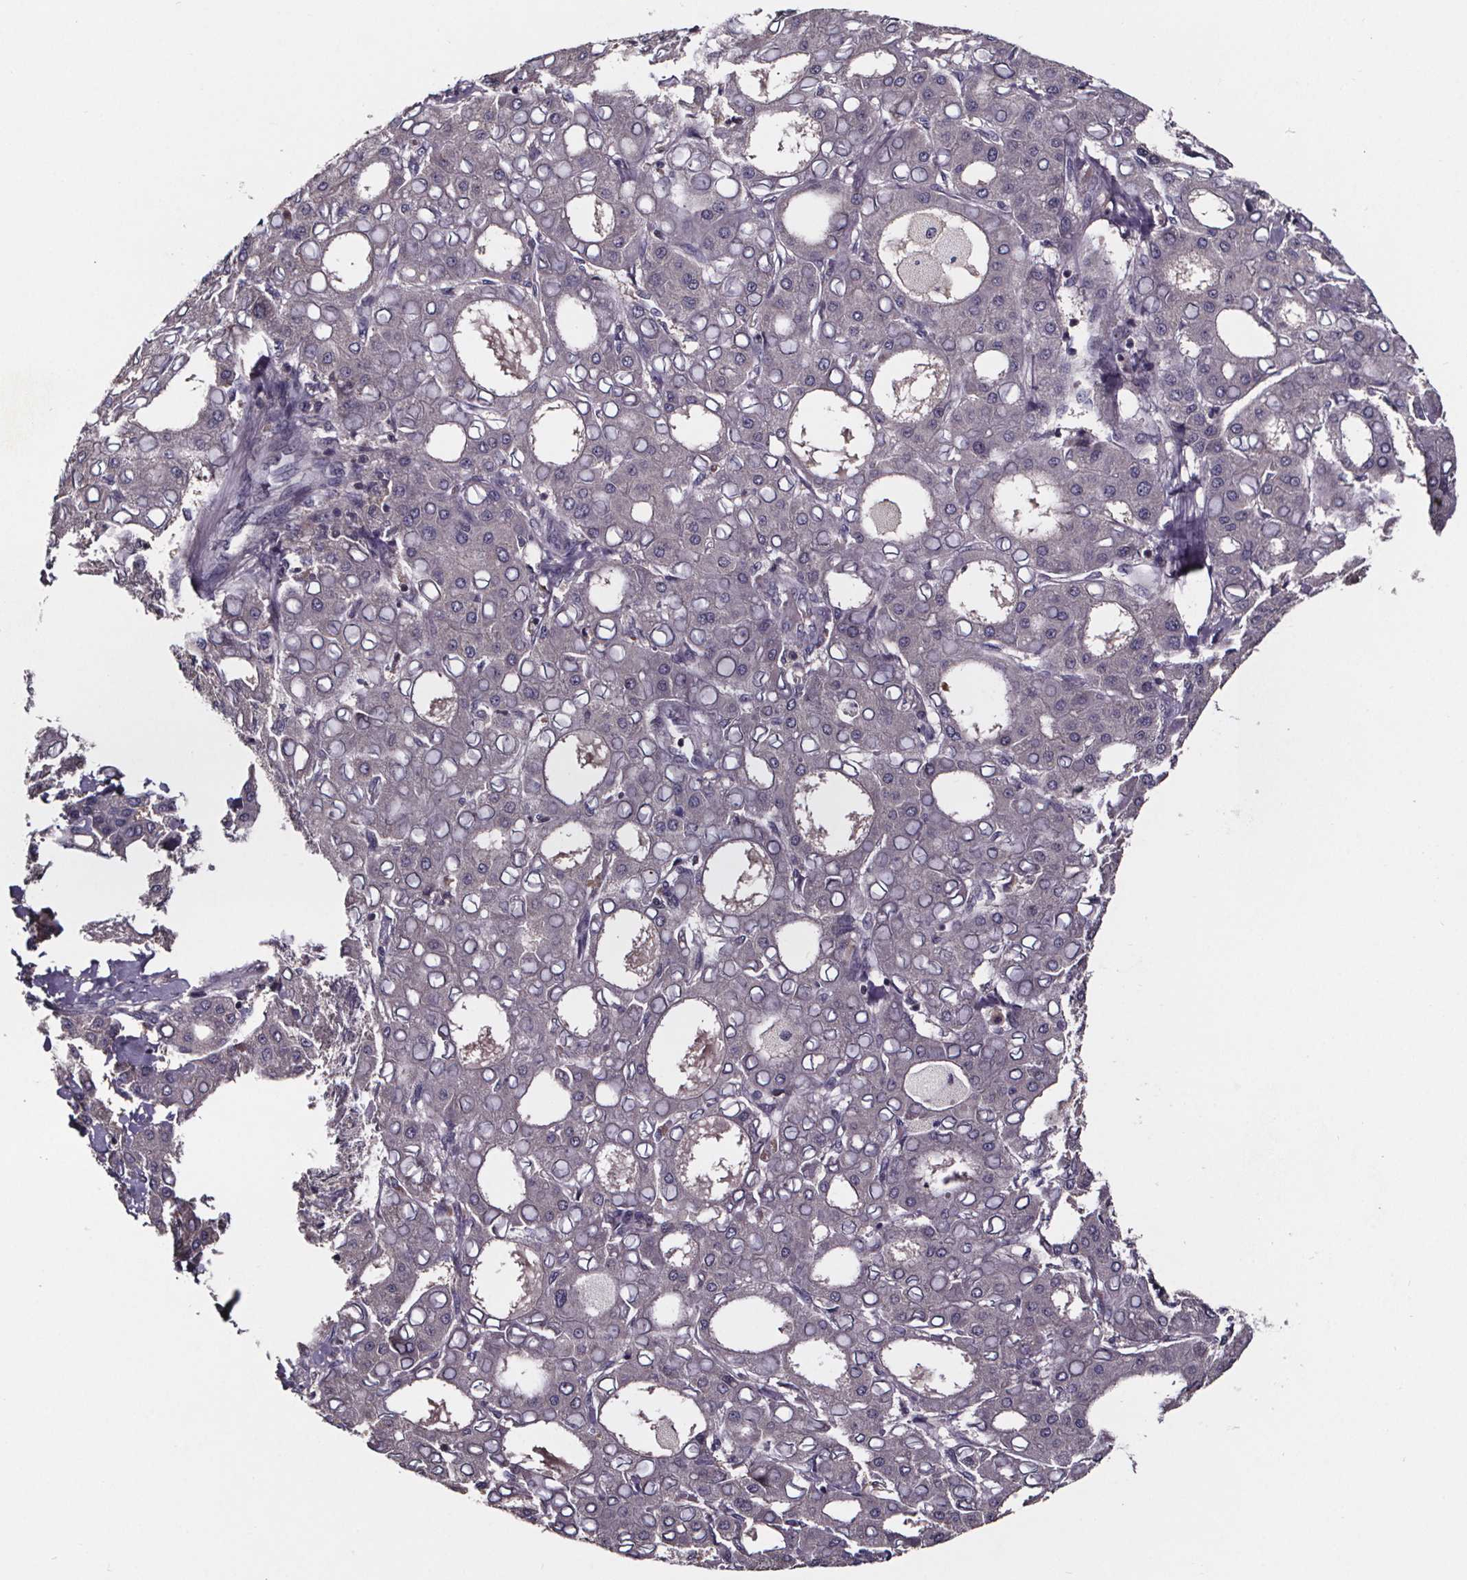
{"staining": {"intensity": "negative", "quantity": "none", "location": "none"}, "tissue": "liver cancer", "cell_type": "Tumor cells", "image_type": "cancer", "snomed": [{"axis": "morphology", "description": "Carcinoma, Hepatocellular, NOS"}, {"axis": "topography", "description": "Liver"}], "caption": "A histopathology image of human liver hepatocellular carcinoma is negative for staining in tumor cells.", "gene": "SMIM1", "patient": {"sex": "male", "age": 65}}